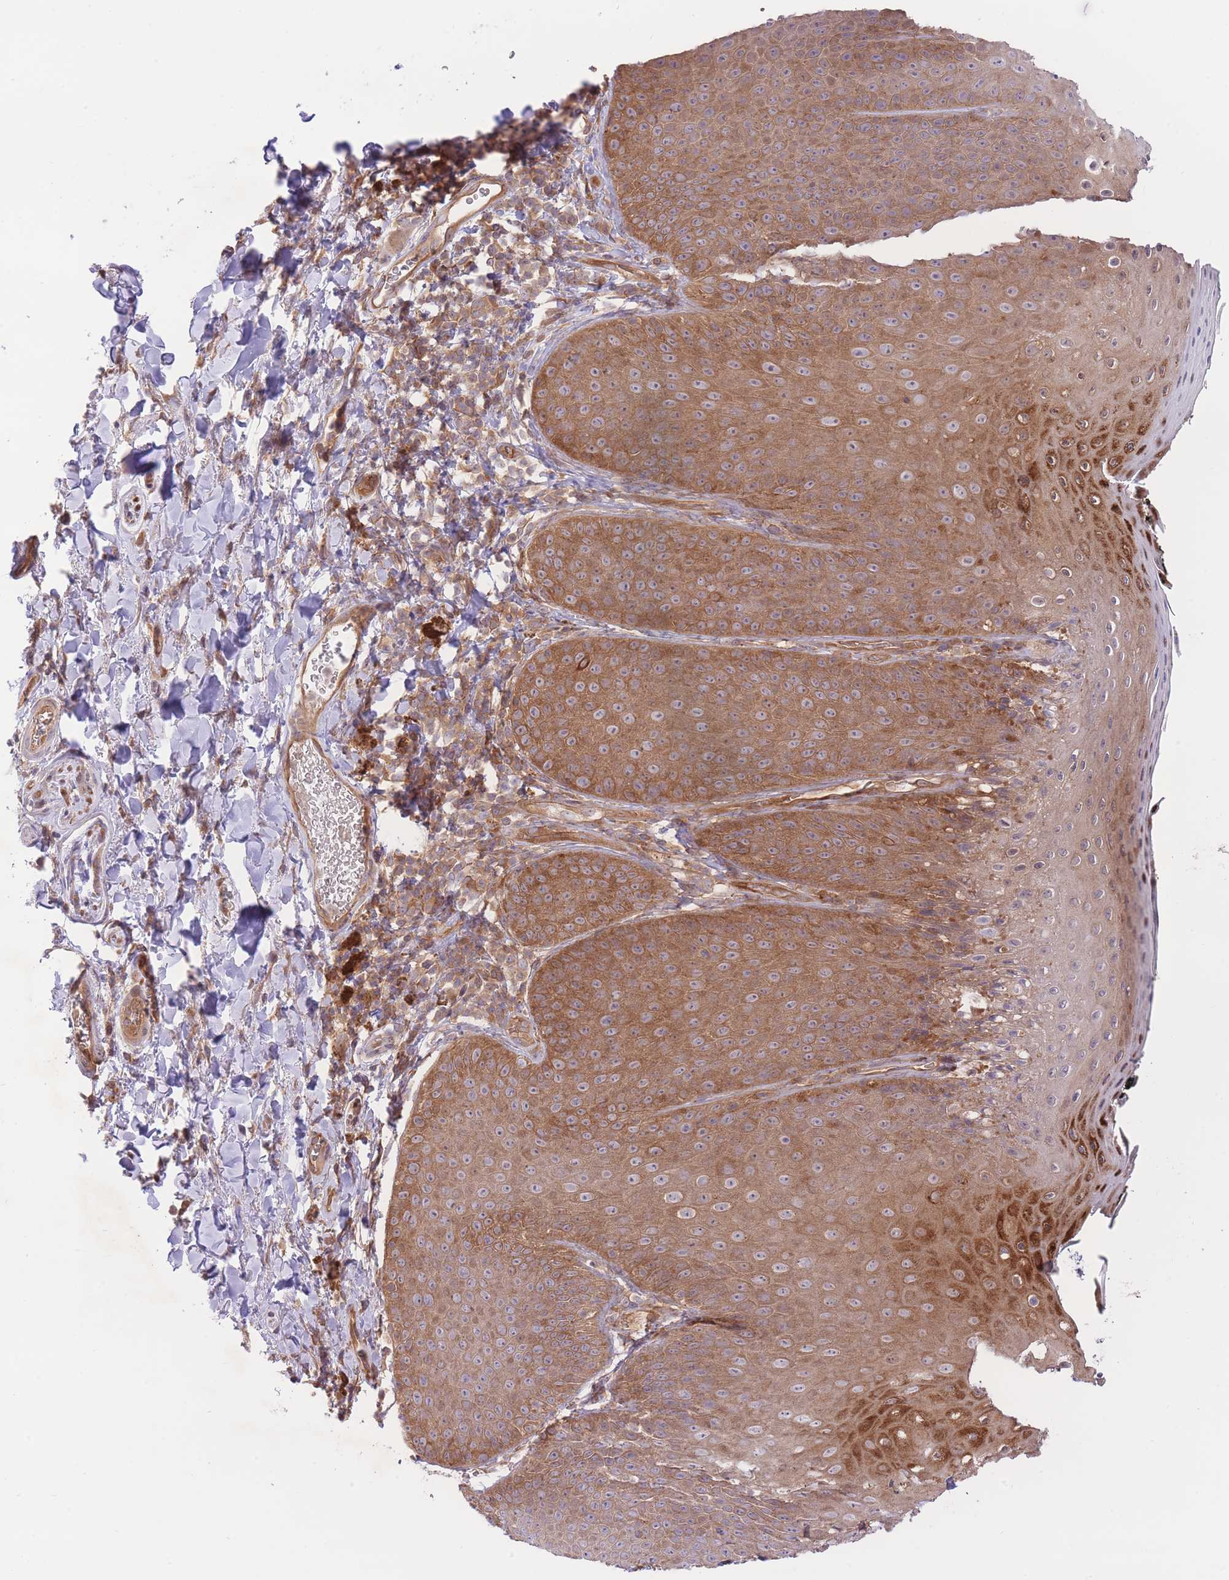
{"staining": {"intensity": "moderate", "quantity": ">75%", "location": "cytoplasmic/membranous"}, "tissue": "skin", "cell_type": "Epidermal cells", "image_type": "normal", "snomed": [{"axis": "morphology", "description": "Normal tissue, NOS"}, {"axis": "topography", "description": "Anal"}, {"axis": "topography", "description": "Peripheral nerve tissue"}], "caption": "Immunohistochemical staining of benign human skin exhibits >75% levels of moderate cytoplasmic/membranous protein positivity in approximately >75% of epidermal cells.", "gene": "PREP", "patient": {"sex": "male", "age": 53}}